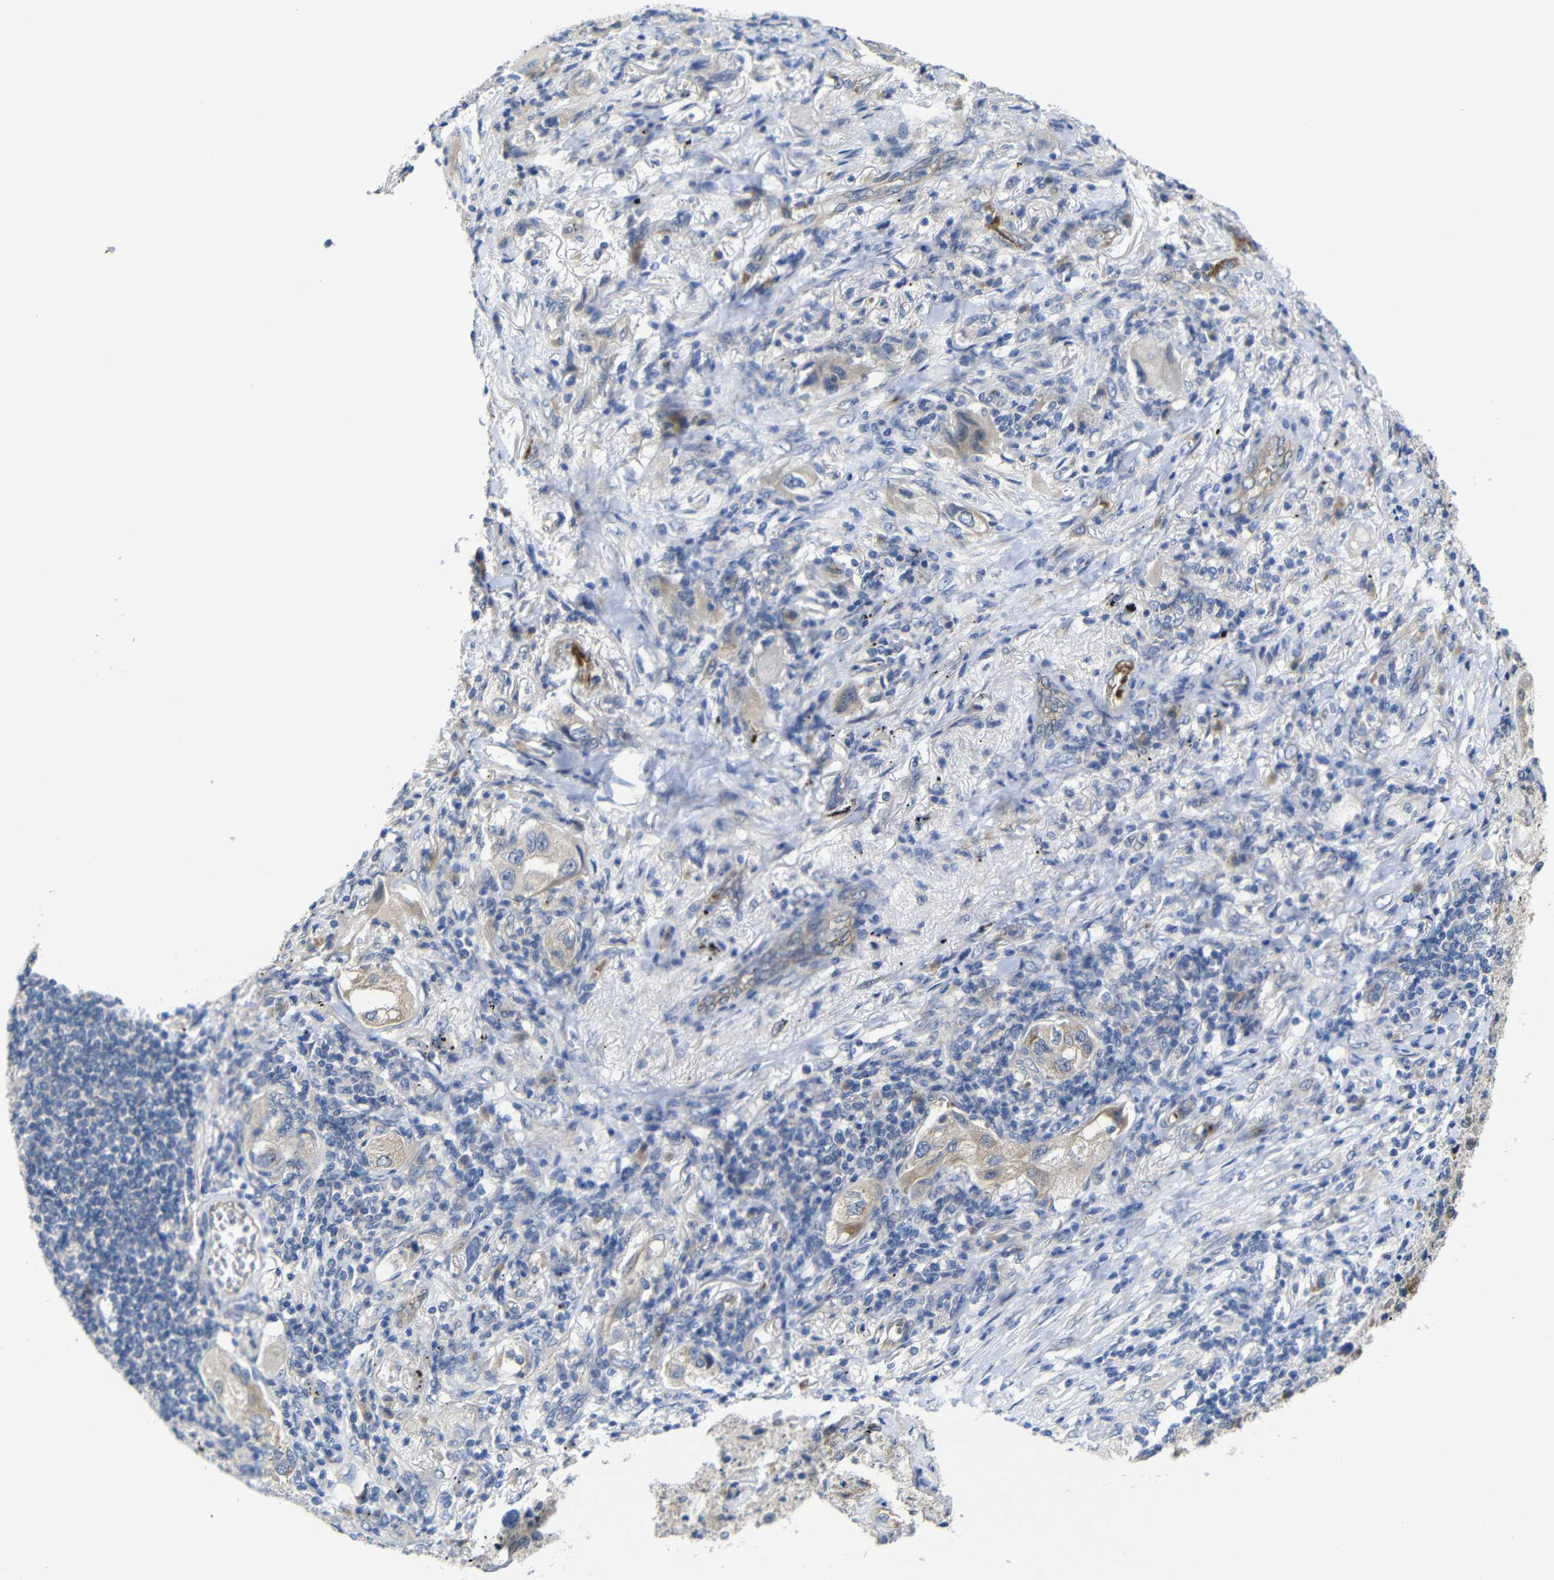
{"staining": {"intensity": "weak", "quantity": "<25%", "location": "cytoplasmic/membranous"}, "tissue": "lung cancer", "cell_type": "Tumor cells", "image_type": "cancer", "snomed": [{"axis": "morphology", "description": "Adenocarcinoma, NOS"}, {"axis": "topography", "description": "Lung"}], "caption": "The image demonstrates no significant expression in tumor cells of lung cancer. (DAB (3,3'-diaminobenzidine) immunohistochemistry (IHC), high magnification).", "gene": "TBC1D32", "patient": {"sex": "female", "age": 65}}